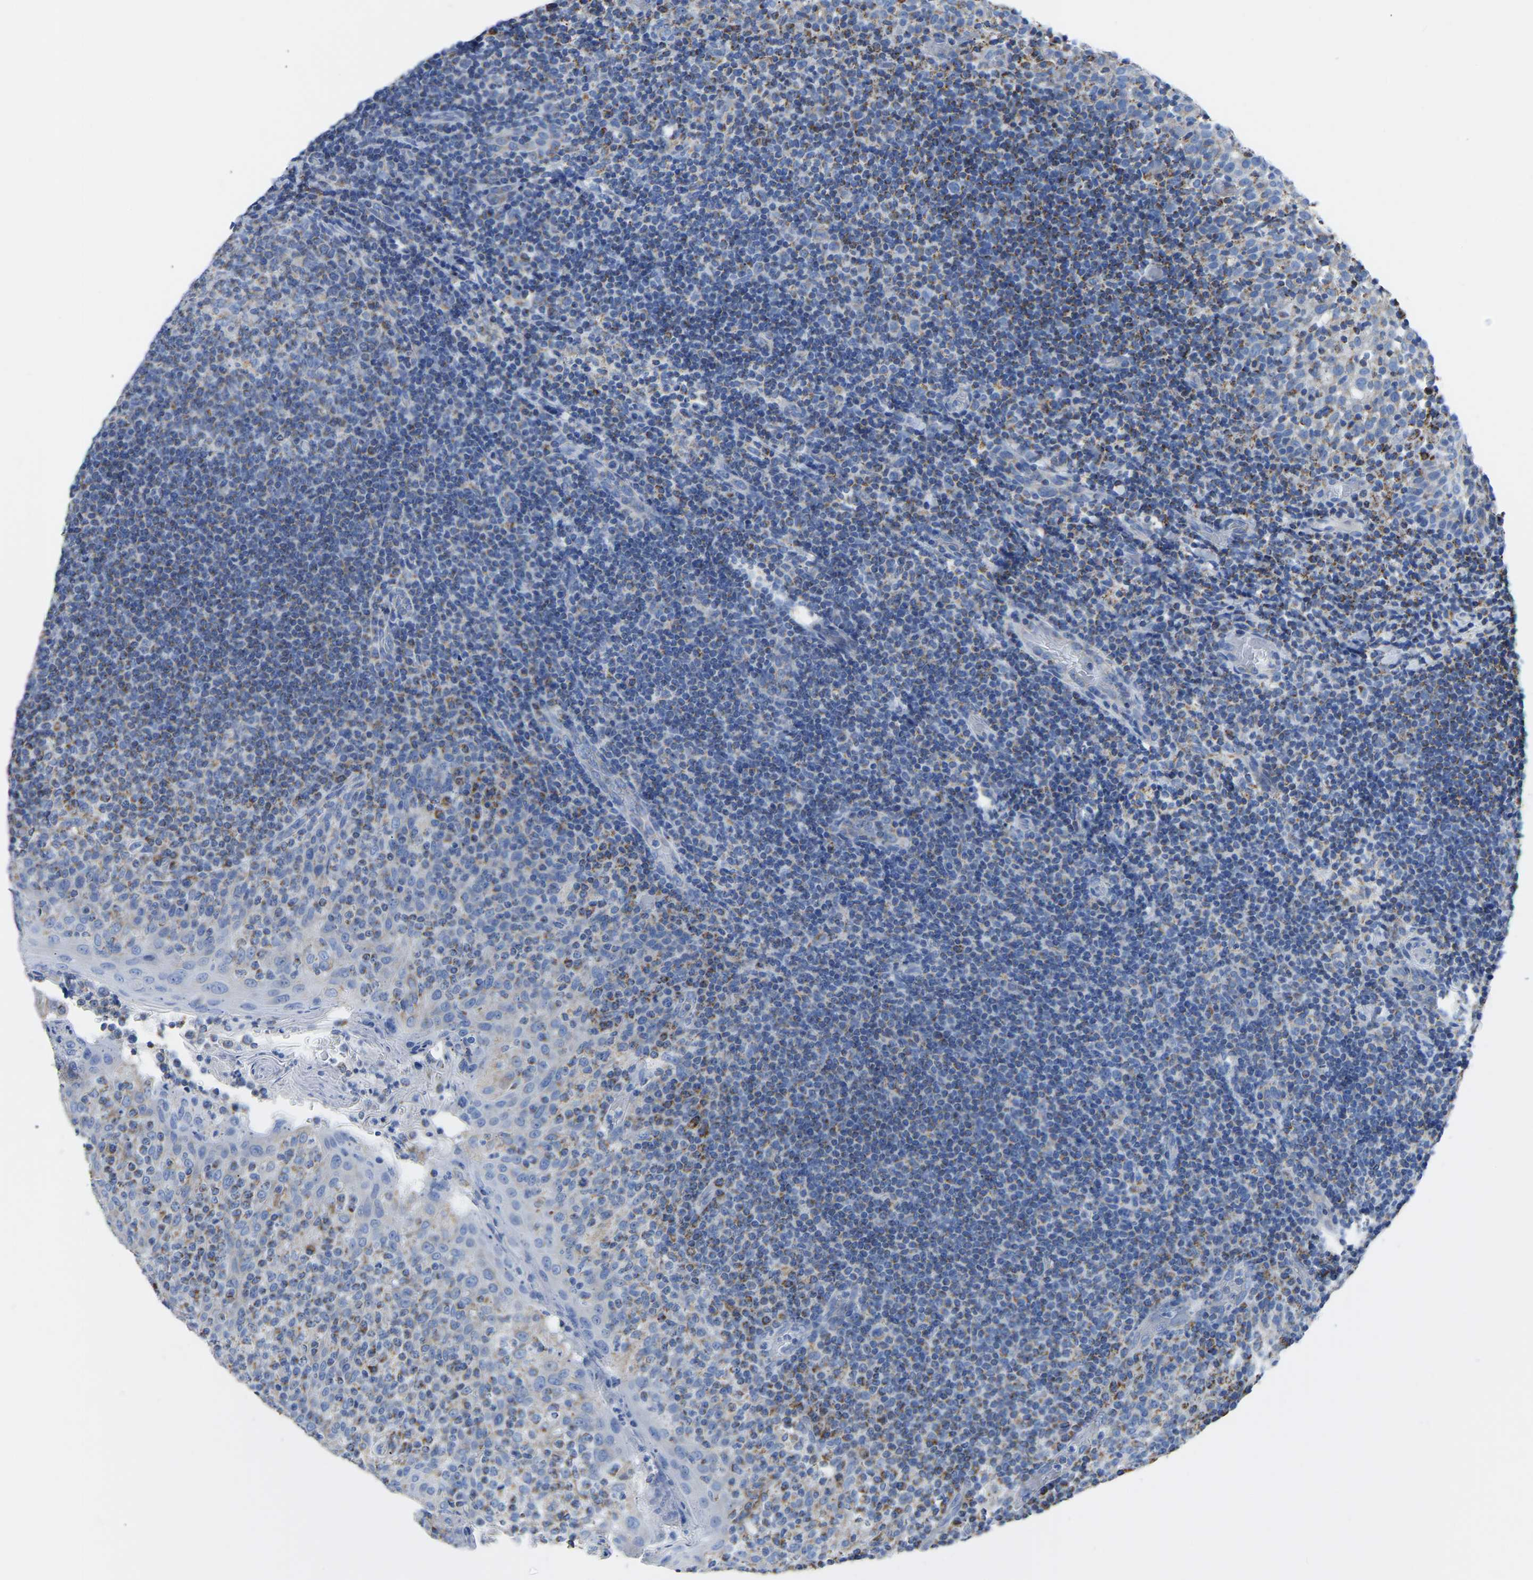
{"staining": {"intensity": "negative", "quantity": "none", "location": "none"}, "tissue": "tonsil", "cell_type": "Germinal center cells", "image_type": "normal", "snomed": [{"axis": "morphology", "description": "Normal tissue, NOS"}, {"axis": "topography", "description": "Tonsil"}], "caption": "A histopathology image of tonsil stained for a protein exhibits no brown staining in germinal center cells. The staining is performed using DAB brown chromogen with nuclei counter-stained in using hematoxylin.", "gene": "ETFA", "patient": {"sex": "female", "age": 19}}